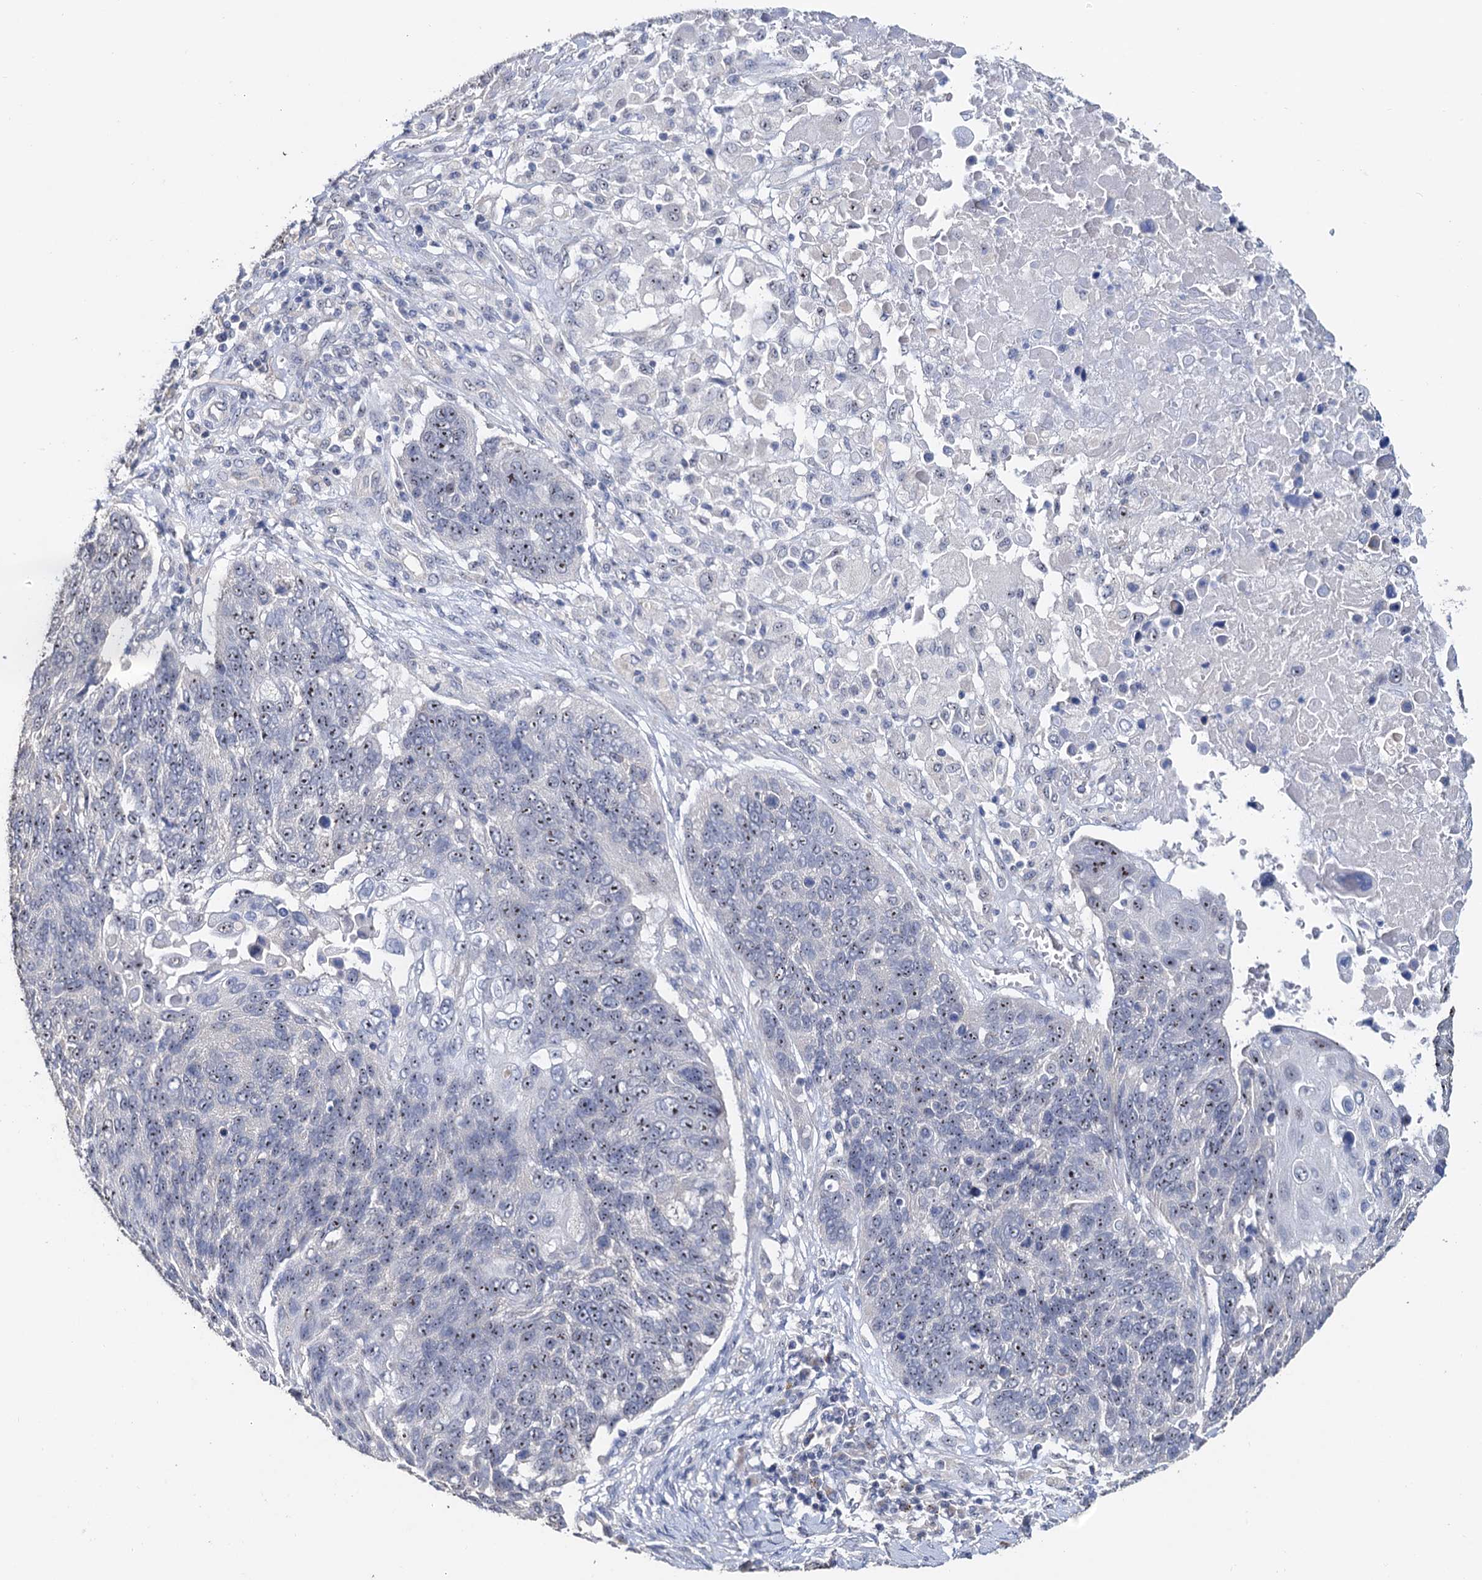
{"staining": {"intensity": "weak", "quantity": "25%-75%", "location": "nuclear"}, "tissue": "lung cancer", "cell_type": "Tumor cells", "image_type": "cancer", "snomed": [{"axis": "morphology", "description": "Squamous cell carcinoma, NOS"}, {"axis": "topography", "description": "Lung"}], "caption": "Tumor cells display low levels of weak nuclear positivity in approximately 25%-75% of cells in lung cancer (squamous cell carcinoma).", "gene": "C2CD3", "patient": {"sex": "male", "age": 66}}